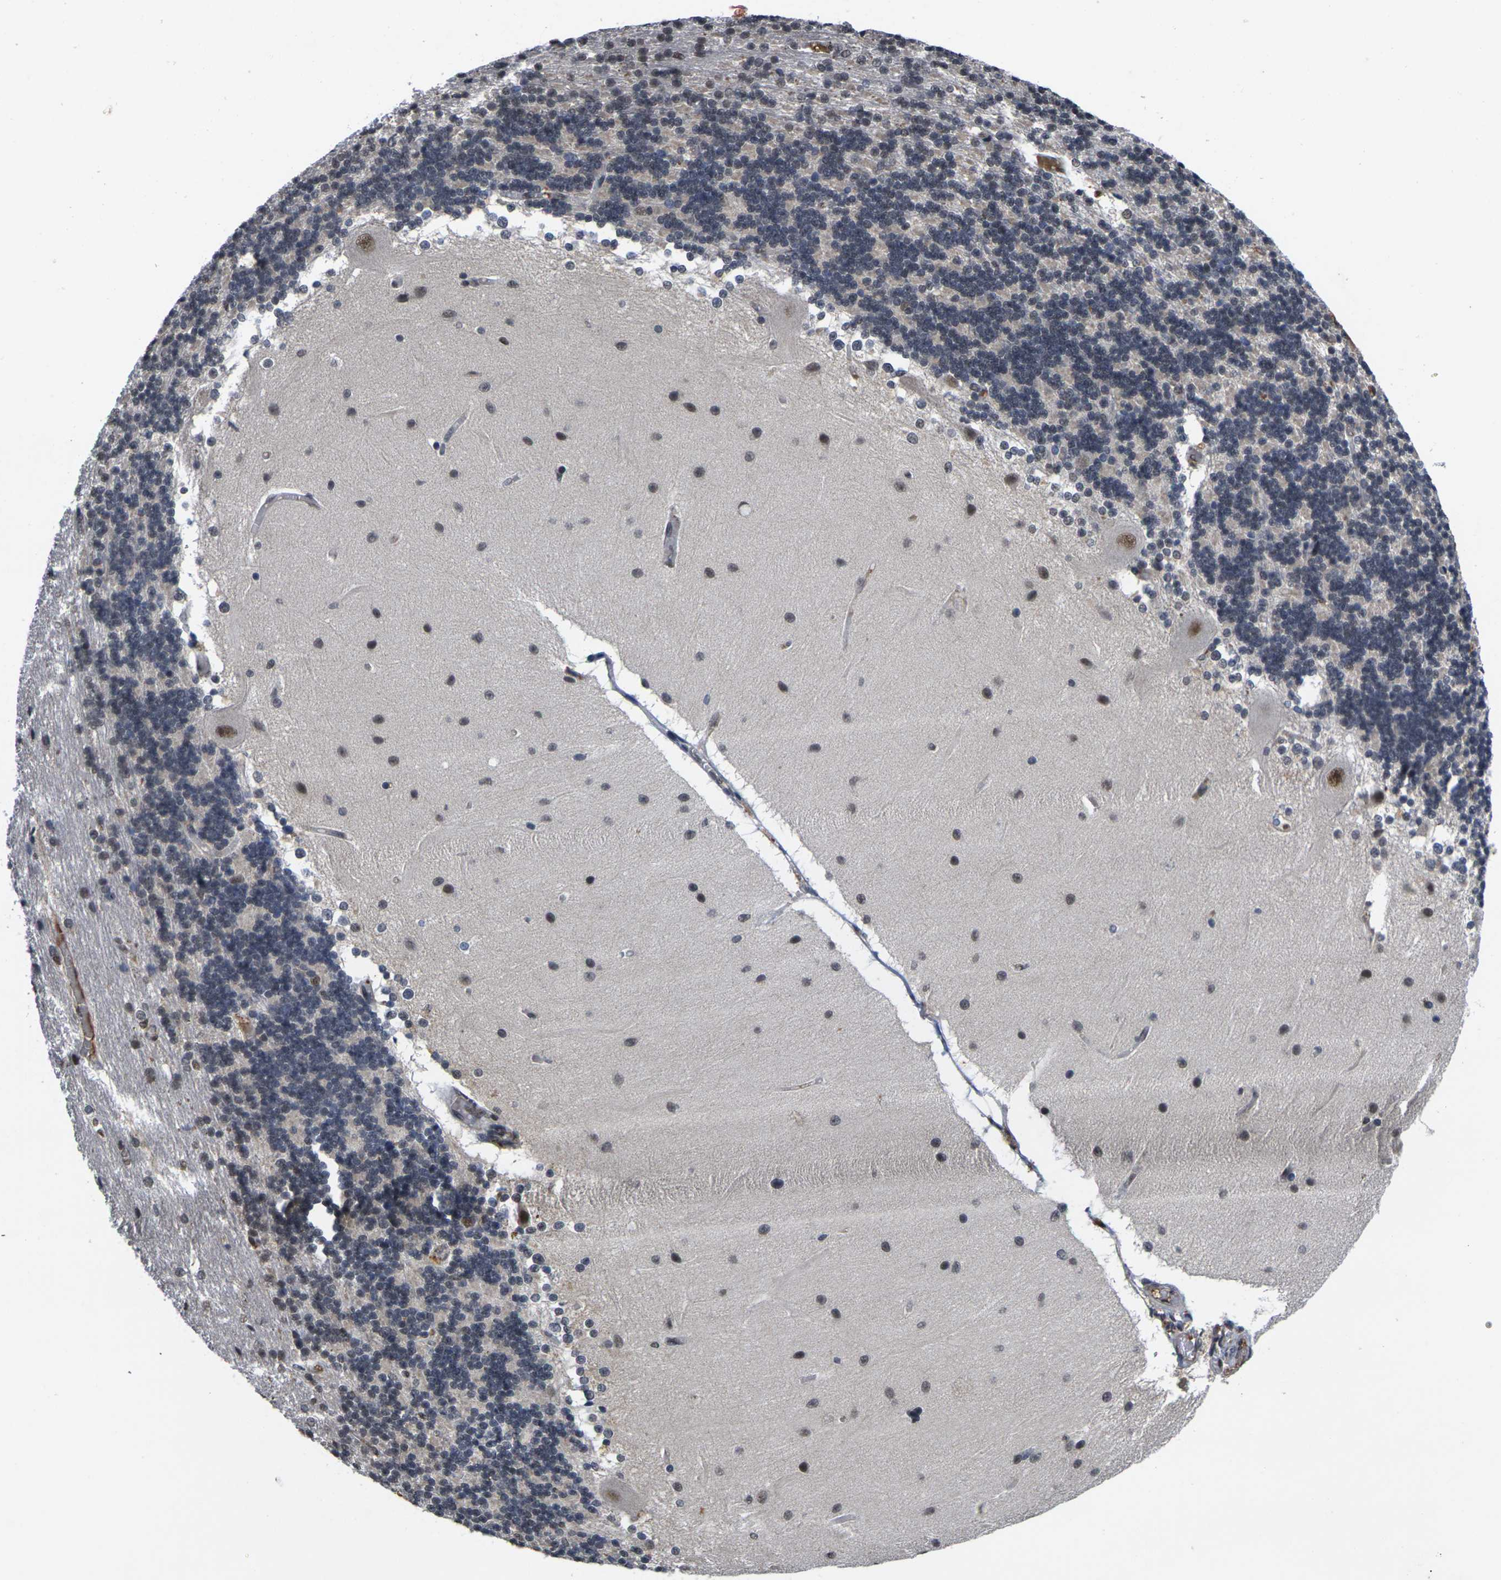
{"staining": {"intensity": "strong", "quantity": "25%-75%", "location": "nuclear"}, "tissue": "cerebellum", "cell_type": "Cells in granular layer", "image_type": "normal", "snomed": [{"axis": "morphology", "description": "Normal tissue, NOS"}, {"axis": "topography", "description": "Cerebellum"}], "caption": "Protein analysis of benign cerebellum demonstrates strong nuclear expression in about 25%-75% of cells in granular layer.", "gene": "GTF2E1", "patient": {"sex": "female", "age": 54}}